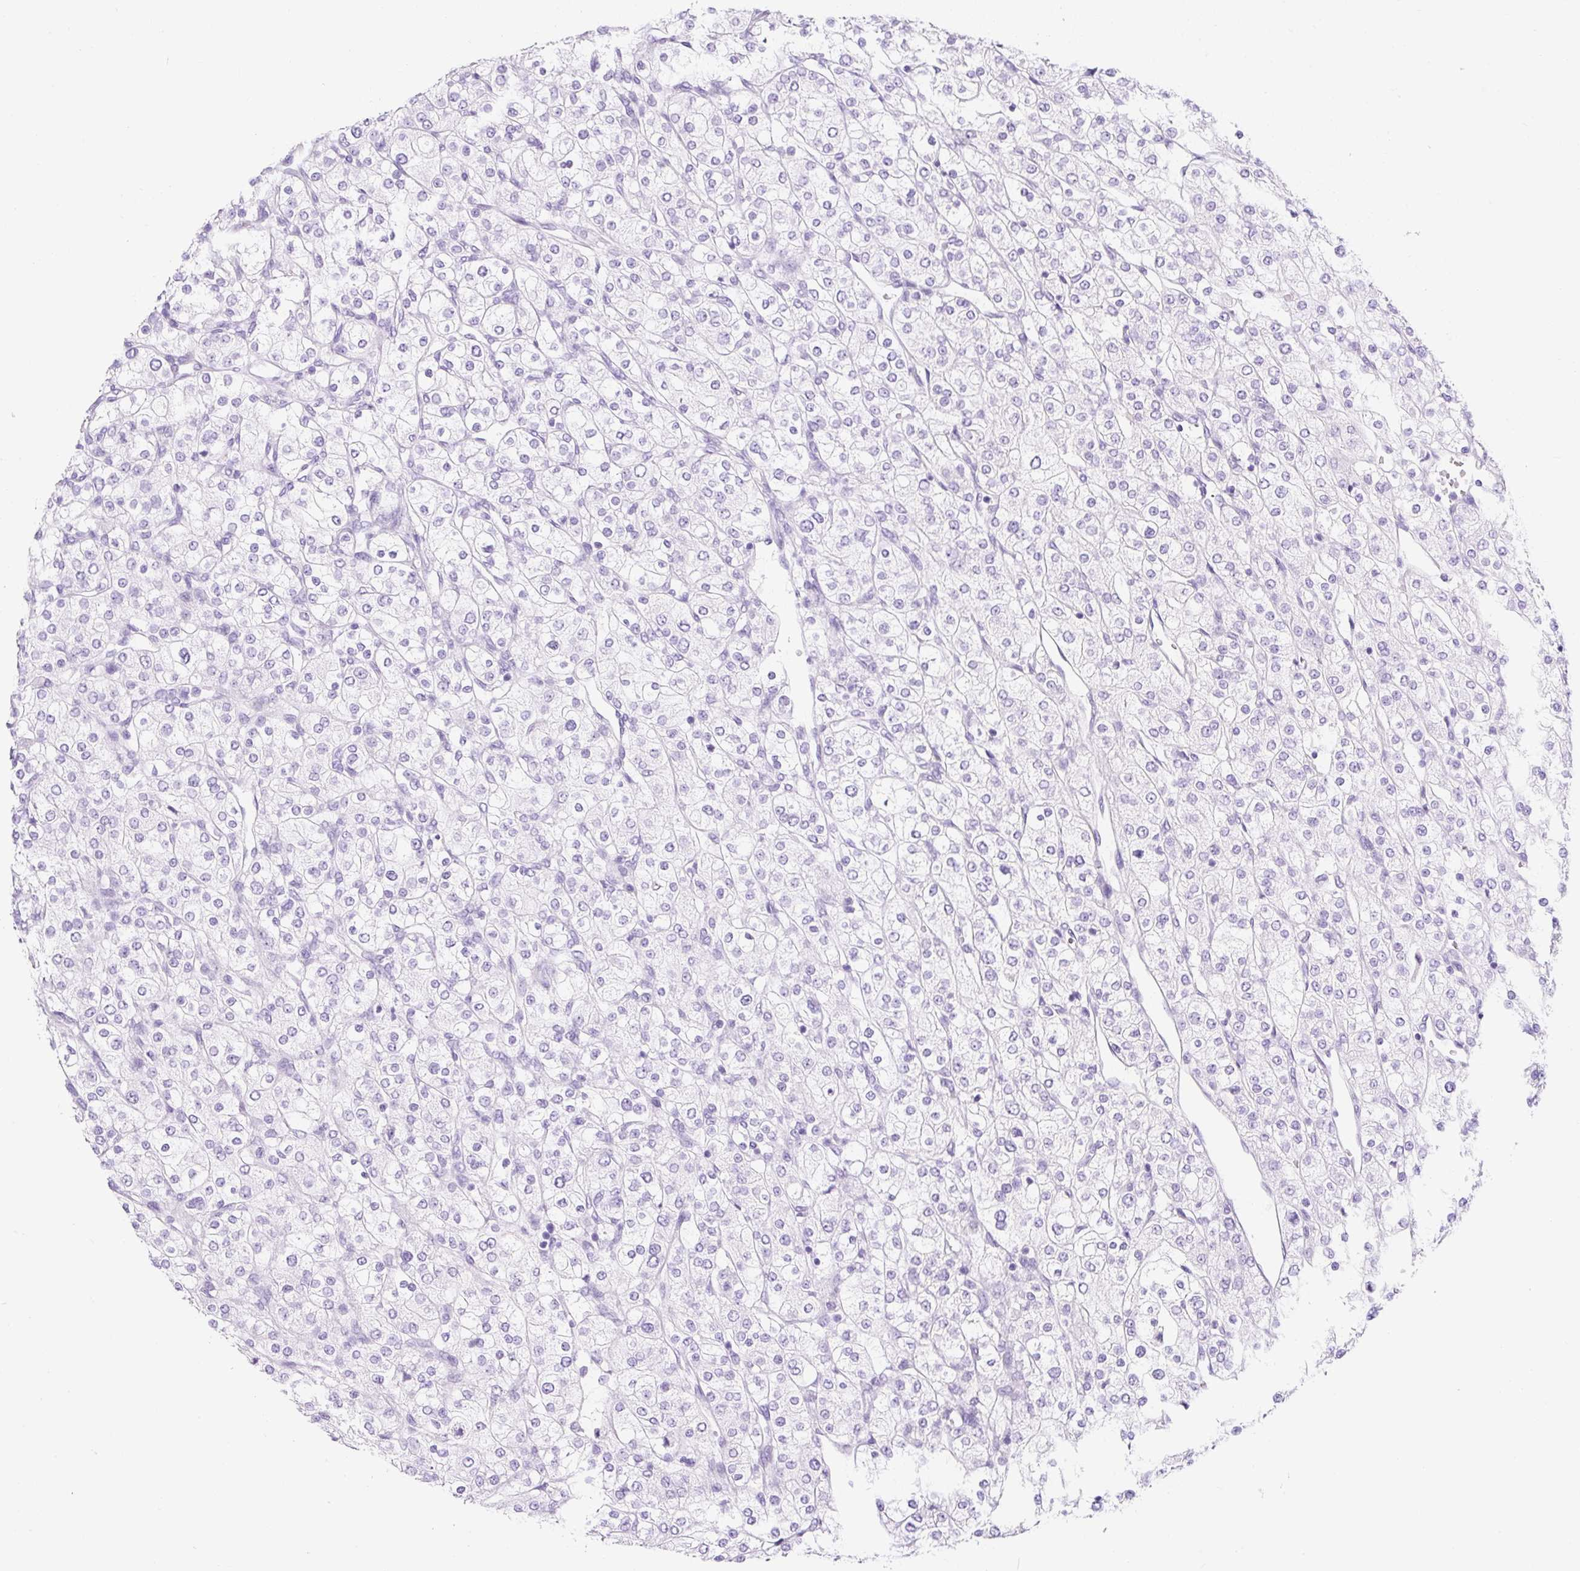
{"staining": {"intensity": "negative", "quantity": "none", "location": "none"}, "tissue": "renal cancer", "cell_type": "Tumor cells", "image_type": "cancer", "snomed": [{"axis": "morphology", "description": "Adenocarcinoma, NOS"}, {"axis": "topography", "description": "Kidney"}], "caption": "Renal cancer (adenocarcinoma) was stained to show a protein in brown. There is no significant positivity in tumor cells.", "gene": "TMEM200B", "patient": {"sex": "male", "age": 80}}